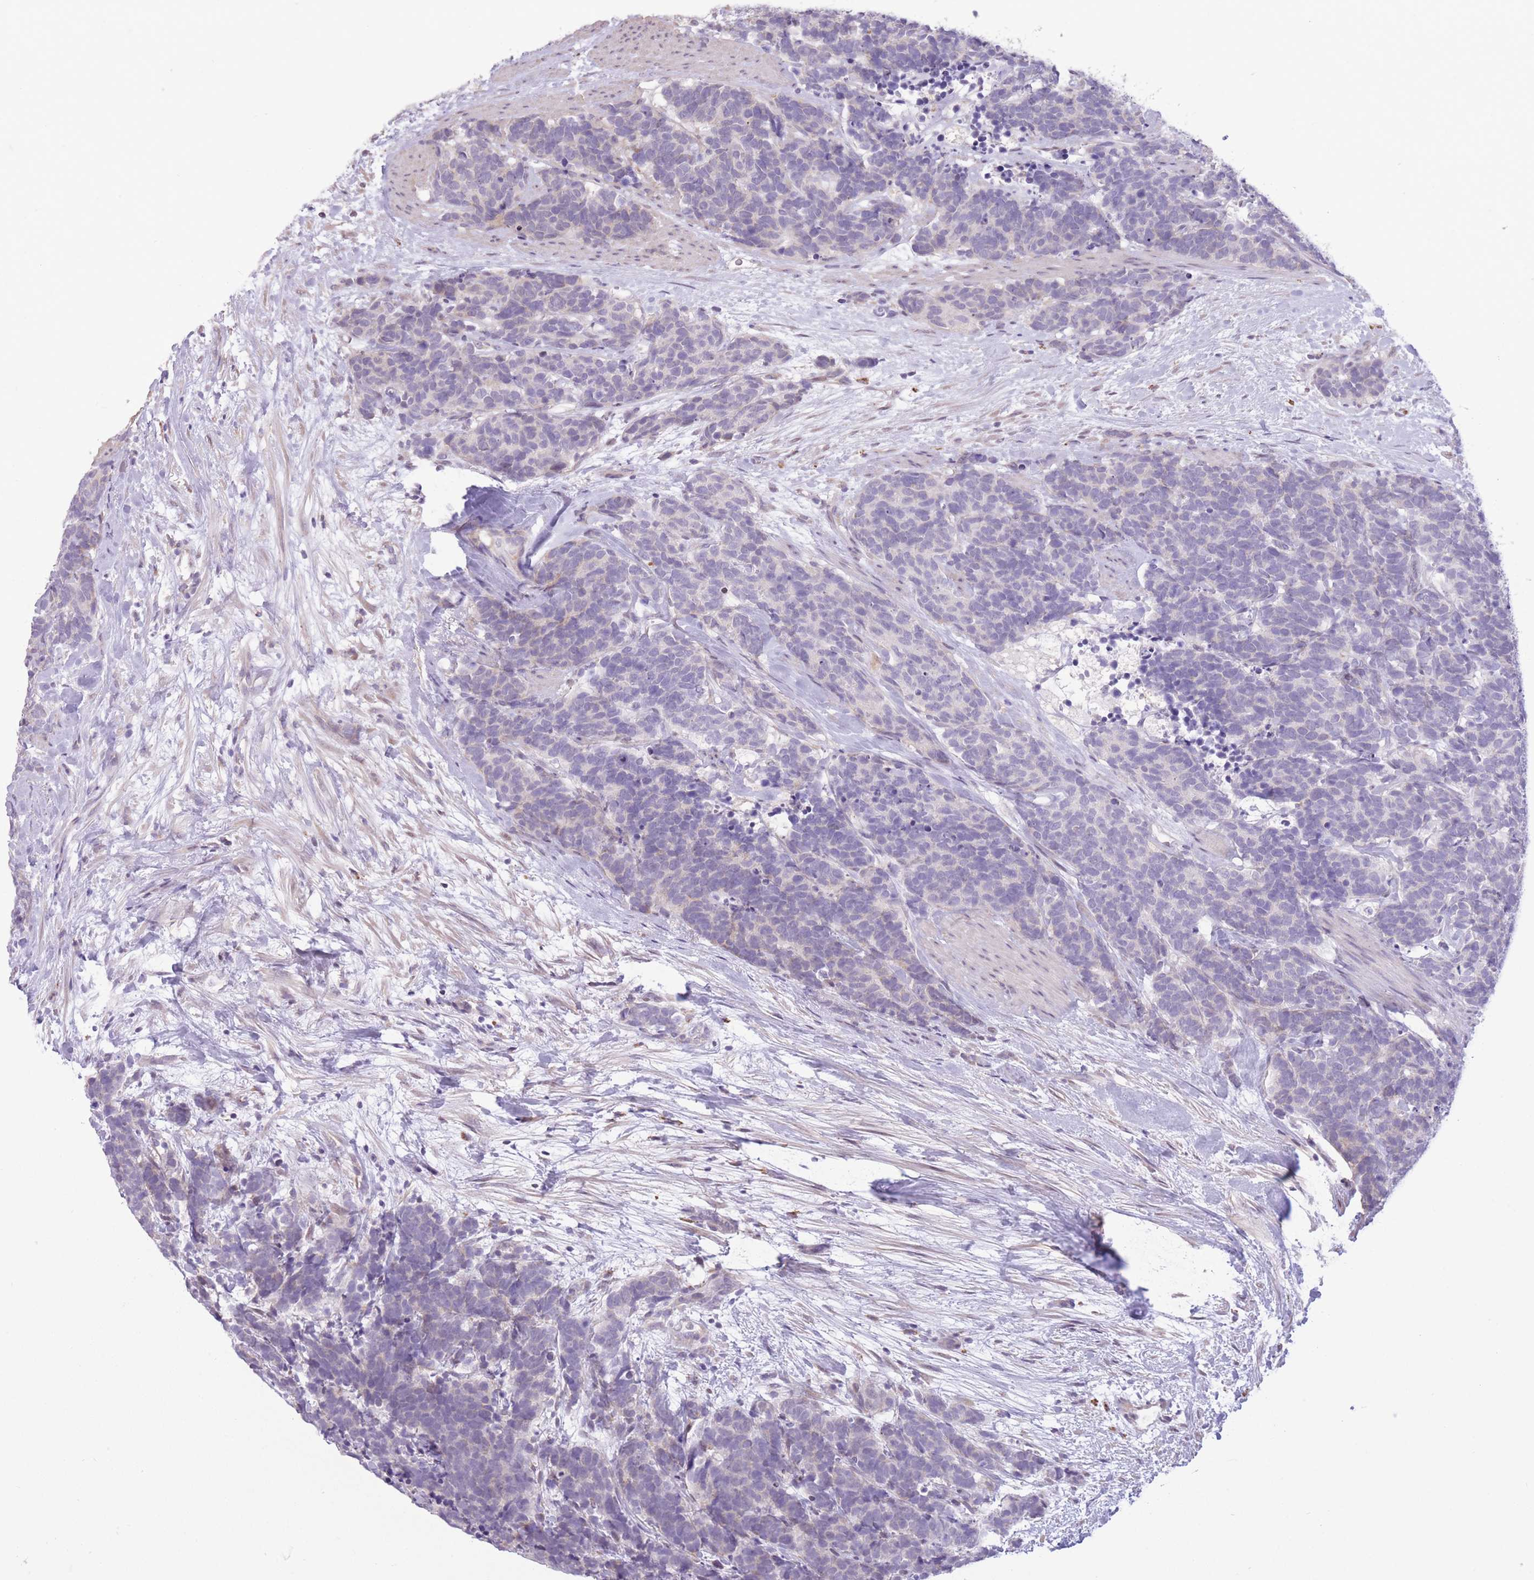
{"staining": {"intensity": "negative", "quantity": "none", "location": "none"}, "tissue": "carcinoid", "cell_type": "Tumor cells", "image_type": "cancer", "snomed": [{"axis": "morphology", "description": "Carcinoma, NOS"}, {"axis": "morphology", "description": "Carcinoid, malignant, NOS"}, {"axis": "topography", "description": "Prostate"}], "caption": "The micrograph displays no significant staining in tumor cells of carcinoma.", "gene": "WDR70", "patient": {"sex": "male", "age": 57}}